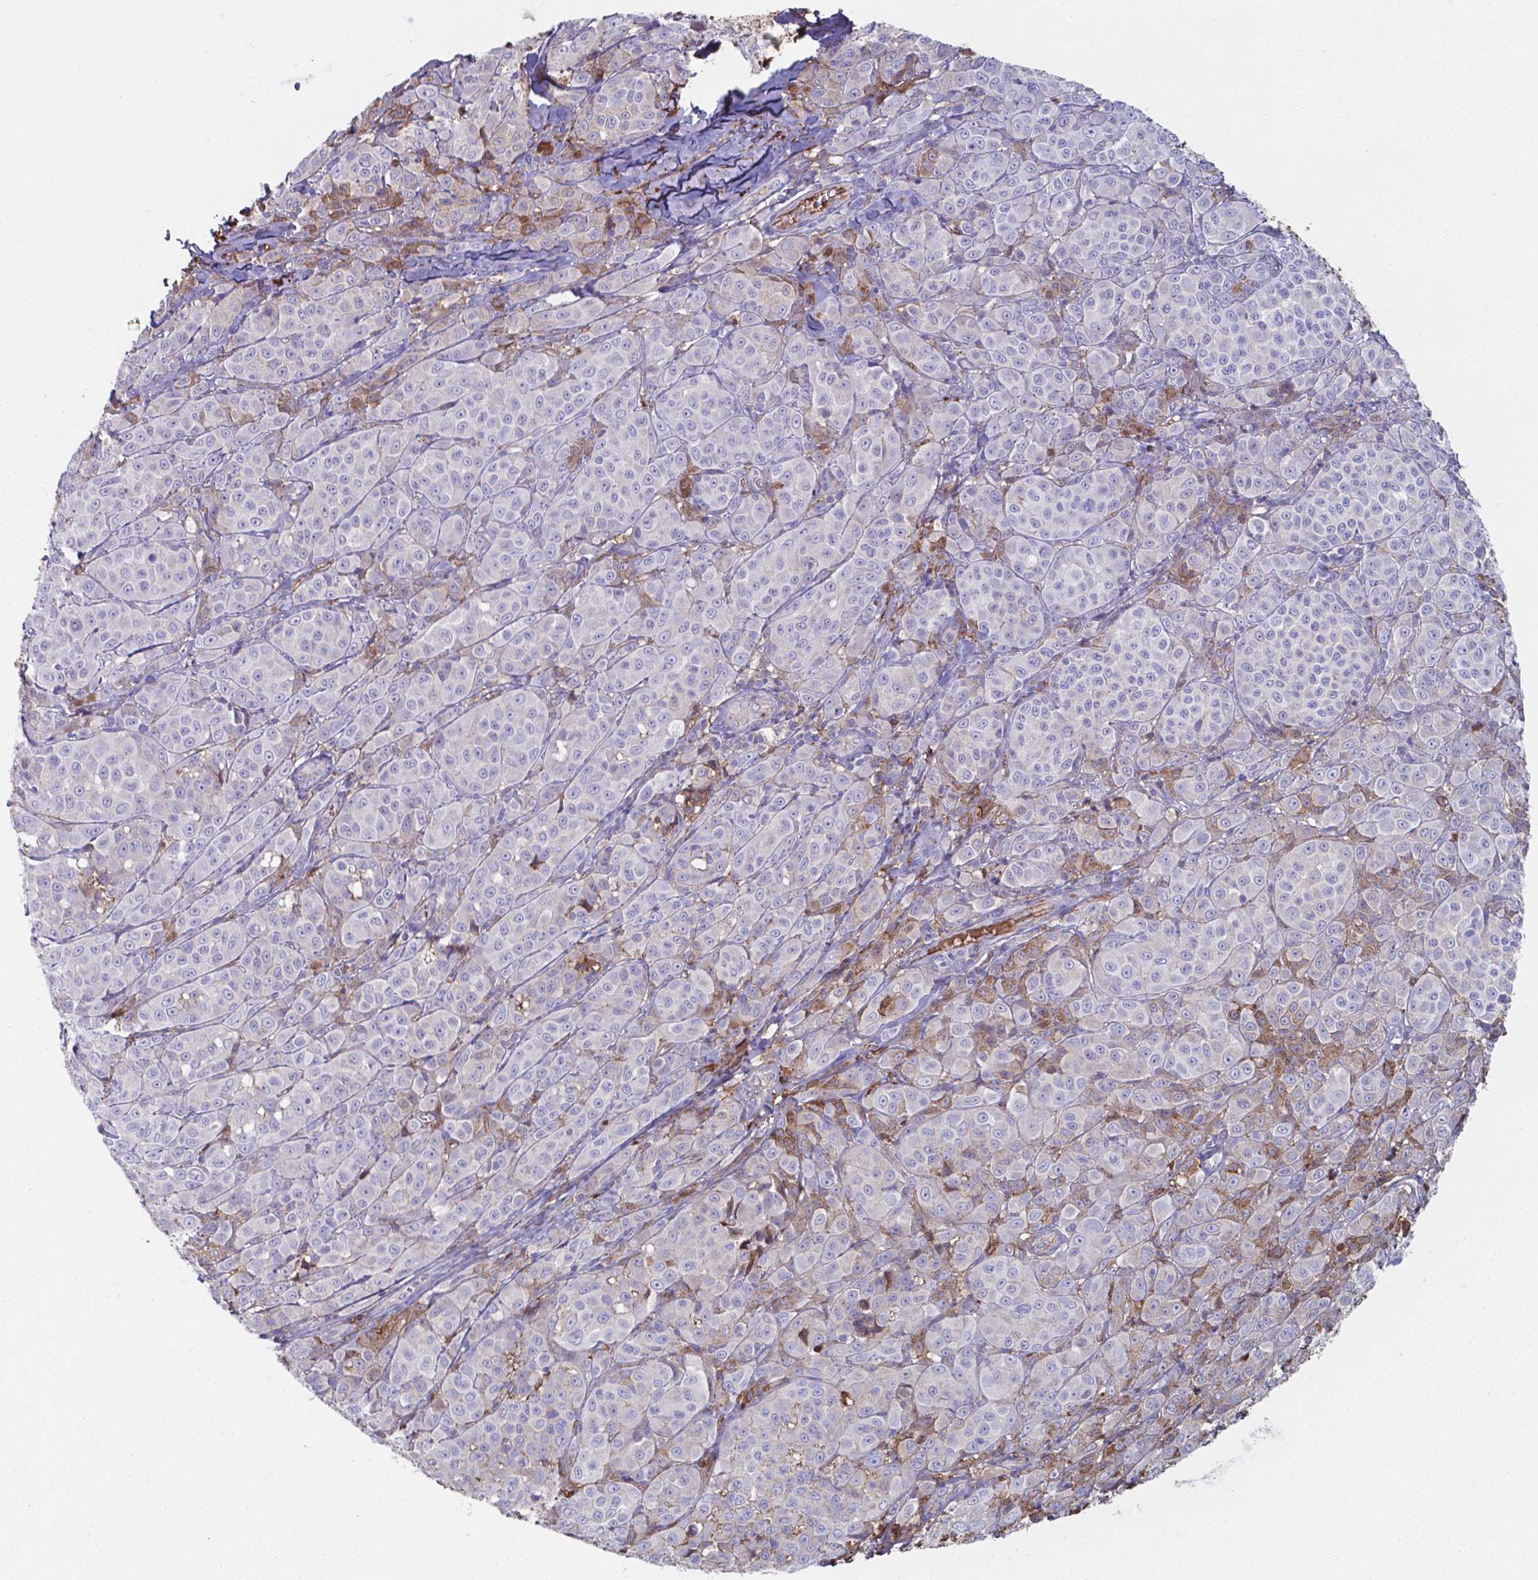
{"staining": {"intensity": "weak", "quantity": "<25%", "location": "cytoplasmic/membranous"}, "tissue": "melanoma", "cell_type": "Tumor cells", "image_type": "cancer", "snomed": [{"axis": "morphology", "description": "Malignant melanoma, NOS"}, {"axis": "topography", "description": "Skin"}], "caption": "The IHC histopathology image has no significant staining in tumor cells of malignant melanoma tissue. (Brightfield microscopy of DAB immunohistochemistry (IHC) at high magnification).", "gene": "SERPINA1", "patient": {"sex": "male", "age": 89}}